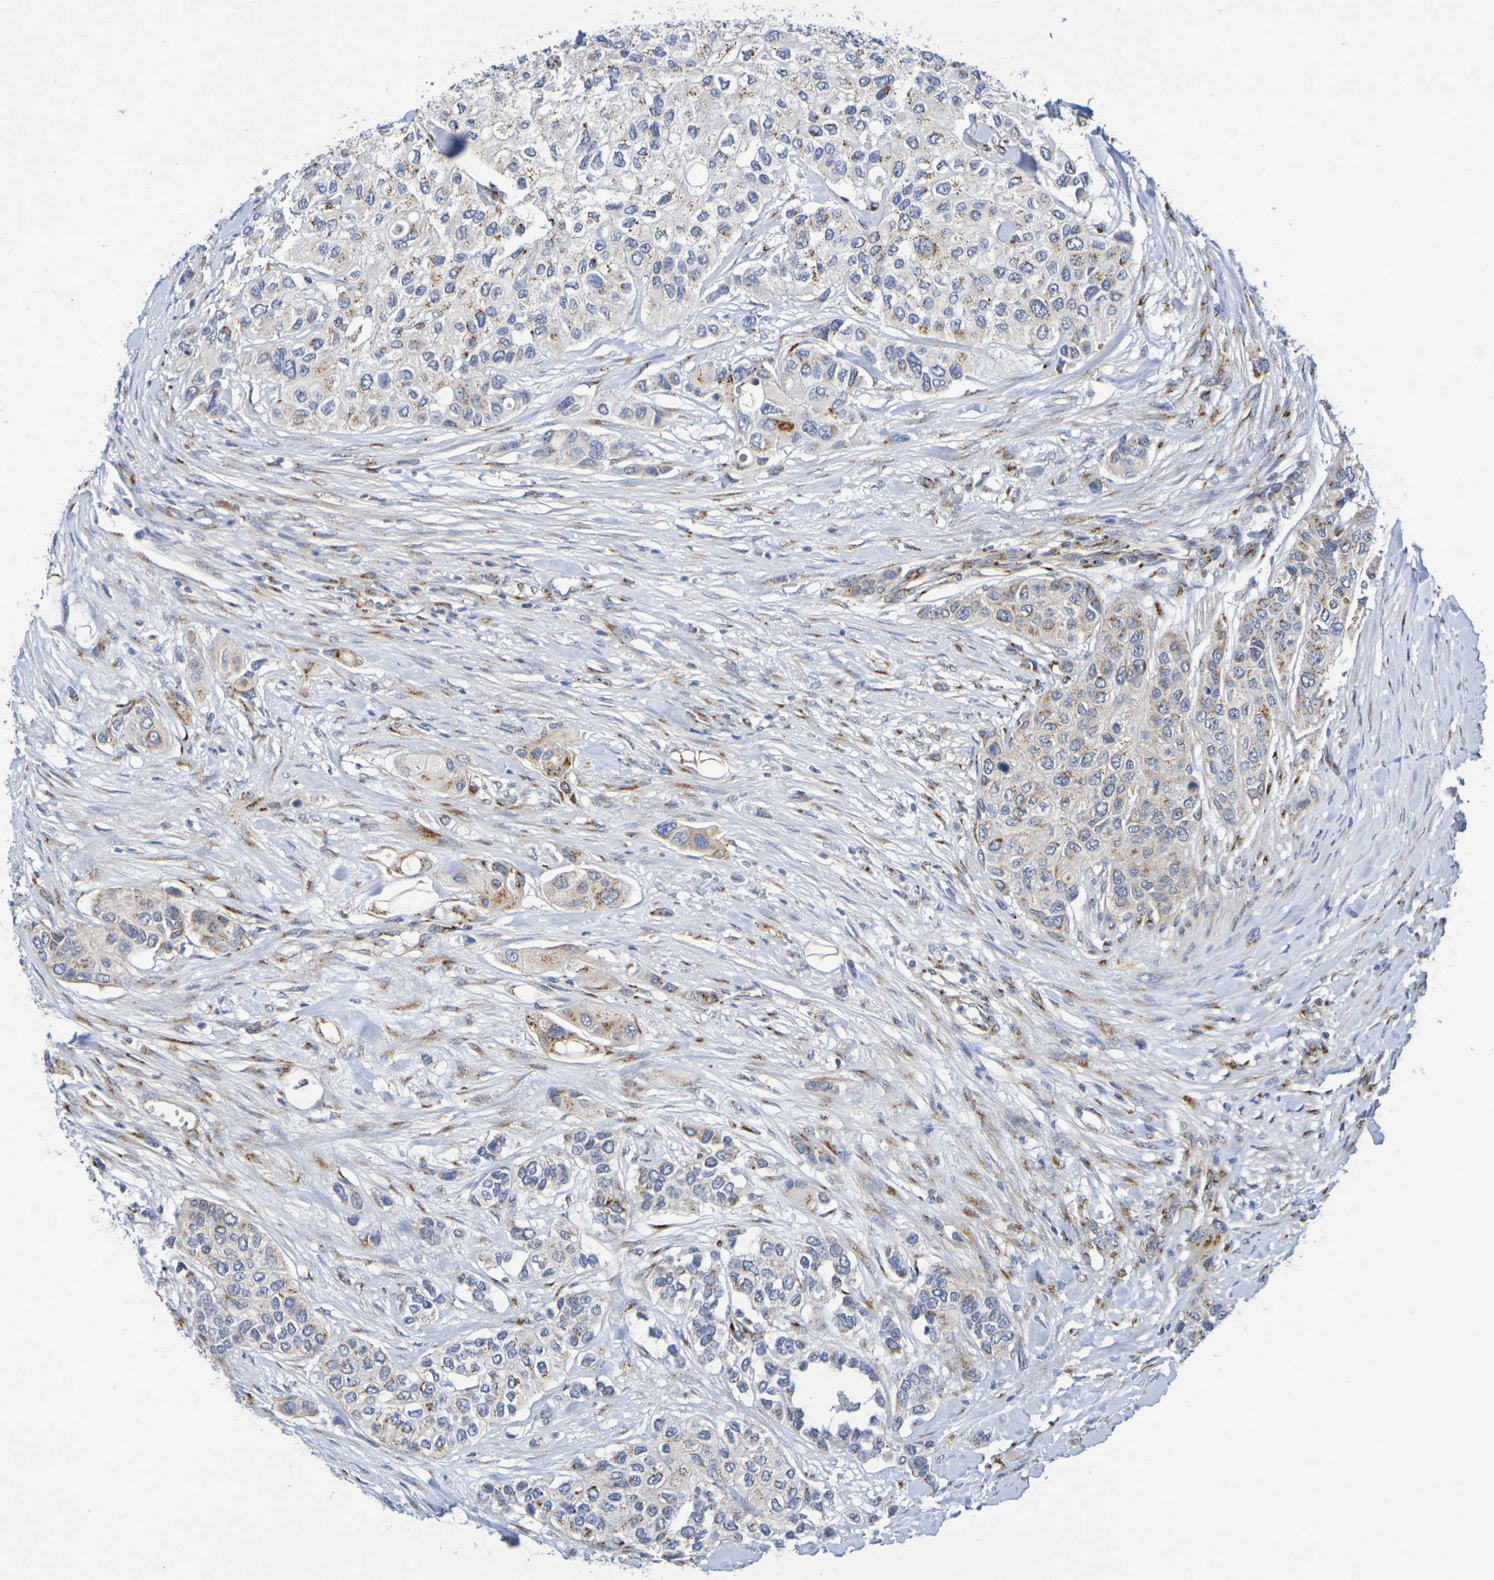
{"staining": {"intensity": "weak", "quantity": "25%-75%", "location": "cytoplasmic/membranous"}, "tissue": "urothelial cancer", "cell_type": "Tumor cells", "image_type": "cancer", "snomed": [{"axis": "morphology", "description": "Urothelial carcinoma, High grade"}, {"axis": "topography", "description": "Urinary bladder"}], "caption": "Immunohistochemical staining of human urothelial cancer reveals low levels of weak cytoplasmic/membranous positivity in about 25%-75% of tumor cells. The protein of interest is shown in brown color, while the nuclei are stained blue.", "gene": "DCP2", "patient": {"sex": "female", "age": 56}}